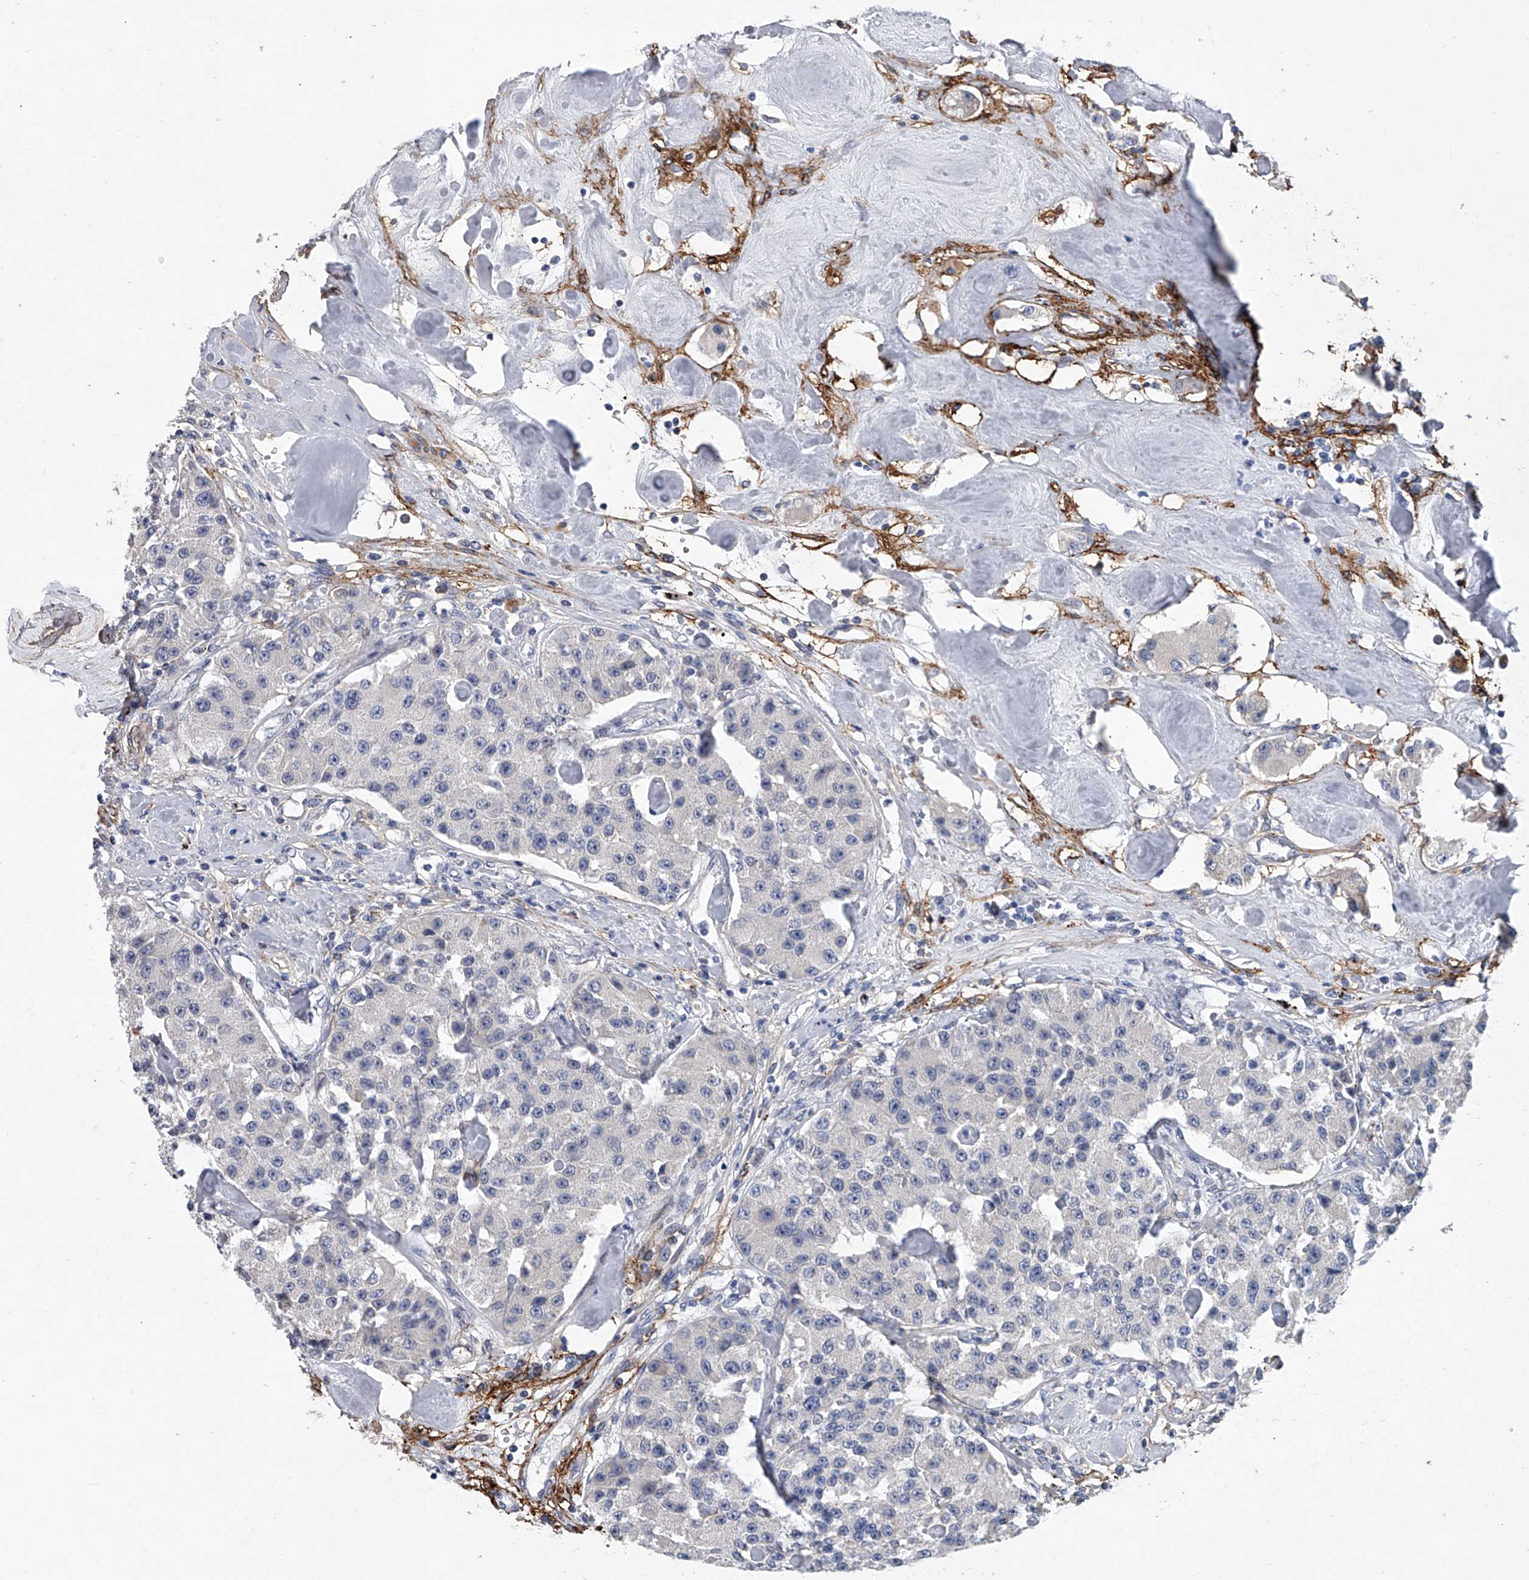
{"staining": {"intensity": "negative", "quantity": "none", "location": "none"}, "tissue": "carcinoid", "cell_type": "Tumor cells", "image_type": "cancer", "snomed": [{"axis": "morphology", "description": "Carcinoid, malignant, NOS"}, {"axis": "topography", "description": "Pancreas"}], "caption": "Immunohistochemical staining of carcinoid (malignant) demonstrates no significant expression in tumor cells. The staining was performed using DAB (3,3'-diaminobenzidine) to visualize the protein expression in brown, while the nuclei were stained in blue with hematoxylin (Magnification: 20x).", "gene": "ALG14", "patient": {"sex": "male", "age": 41}}